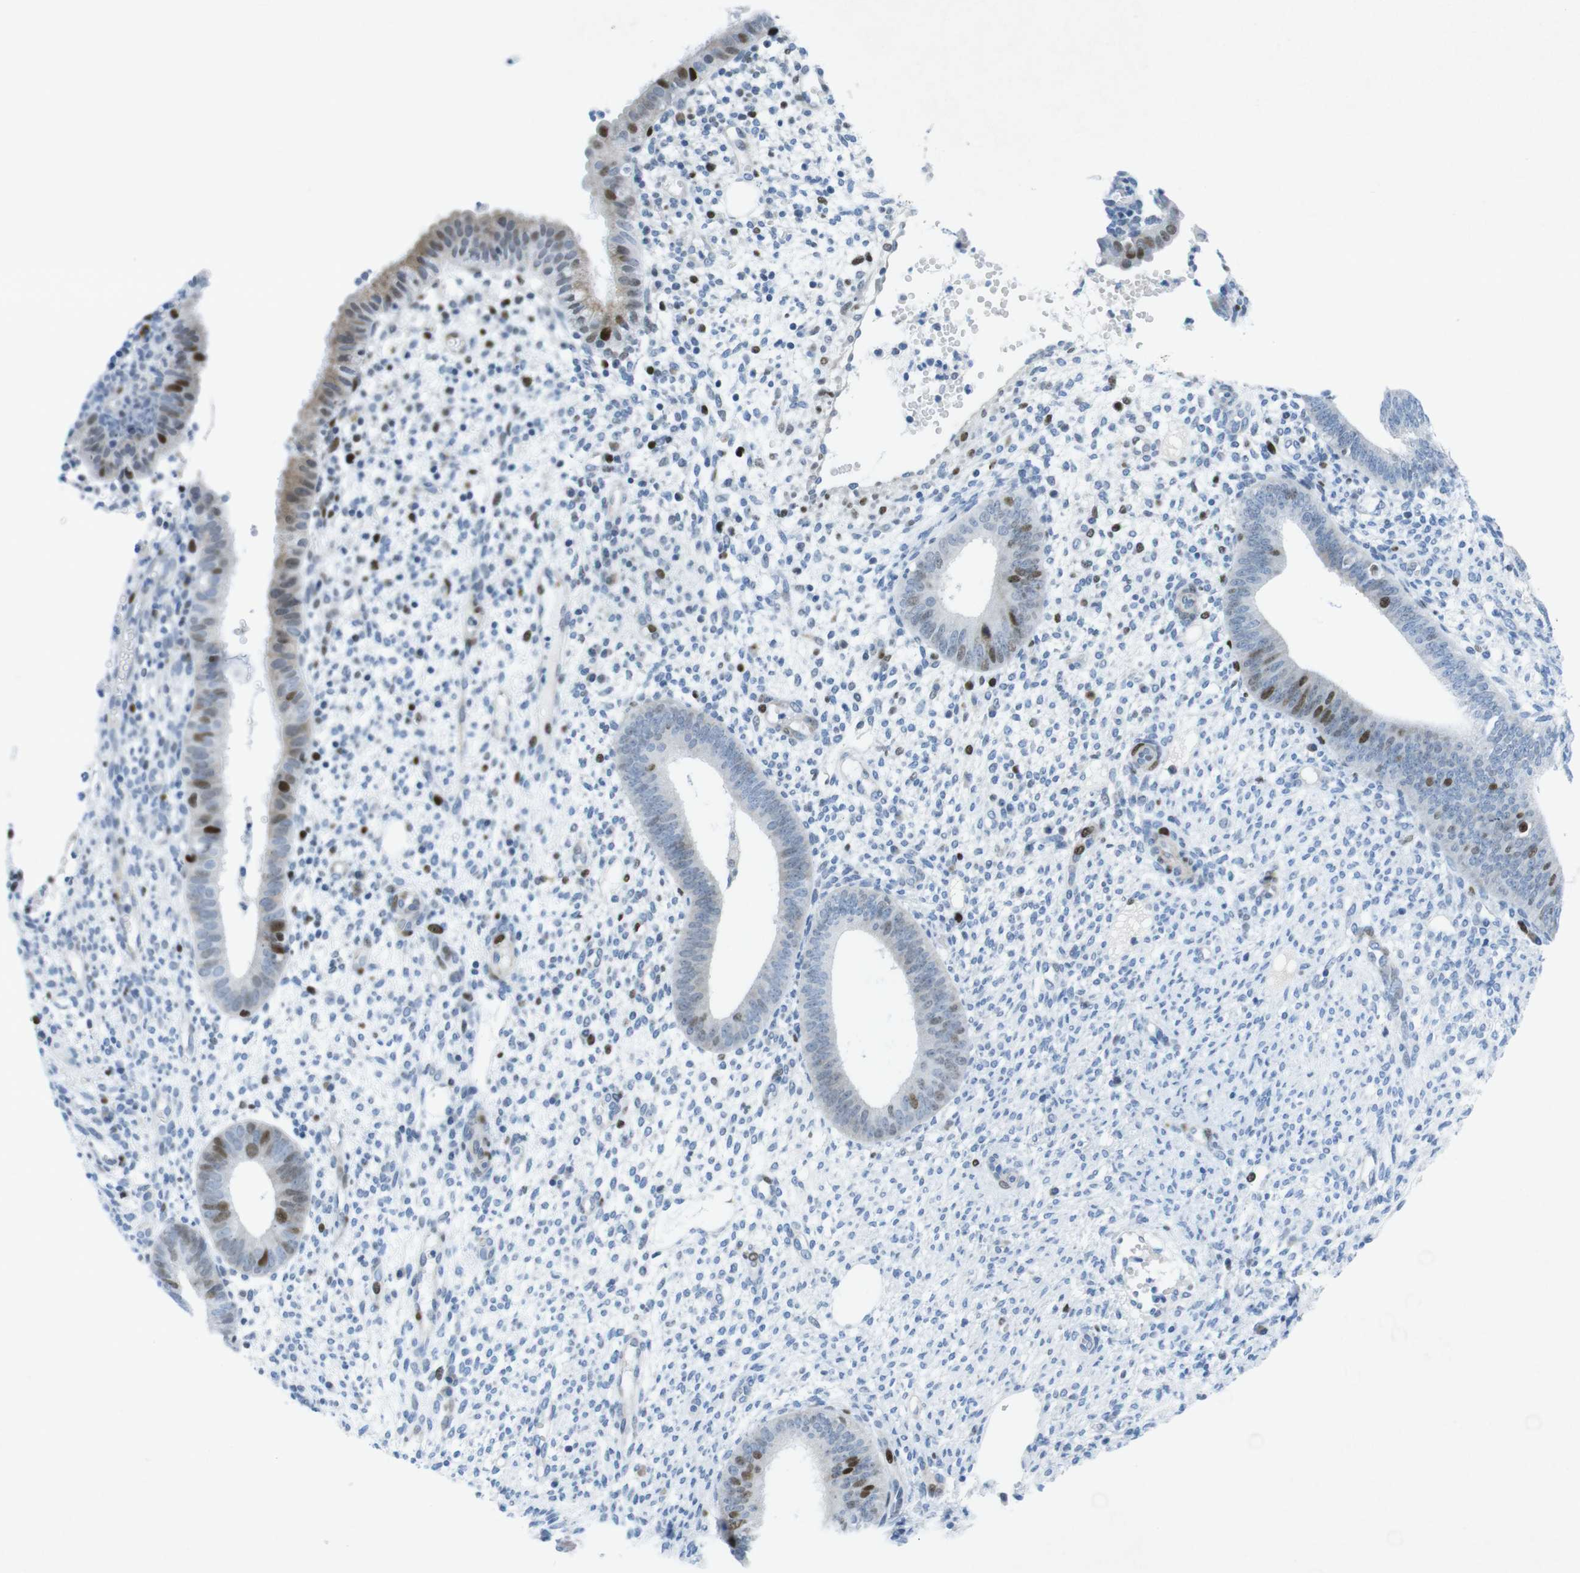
{"staining": {"intensity": "moderate", "quantity": "<25%", "location": "cytoplasmic/membranous"}, "tissue": "endometrium", "cell_type": "Cells in endometrial stroma", "image_type": "normal", "snomed": [{"axis": "morphology", "description": "Normal tissue, NOS"}, {"axis": "topography", "description": "Endometrium"}], "caption": "Immunohistochemical staining of unremarkable human endometrium reveals low levels of moderate cytoplasmic/membranous staining in approximately <25% of cells in endometrial stroma.", "gene": "CHAF1A", "patient": {"sex": "female", "age": 35}}